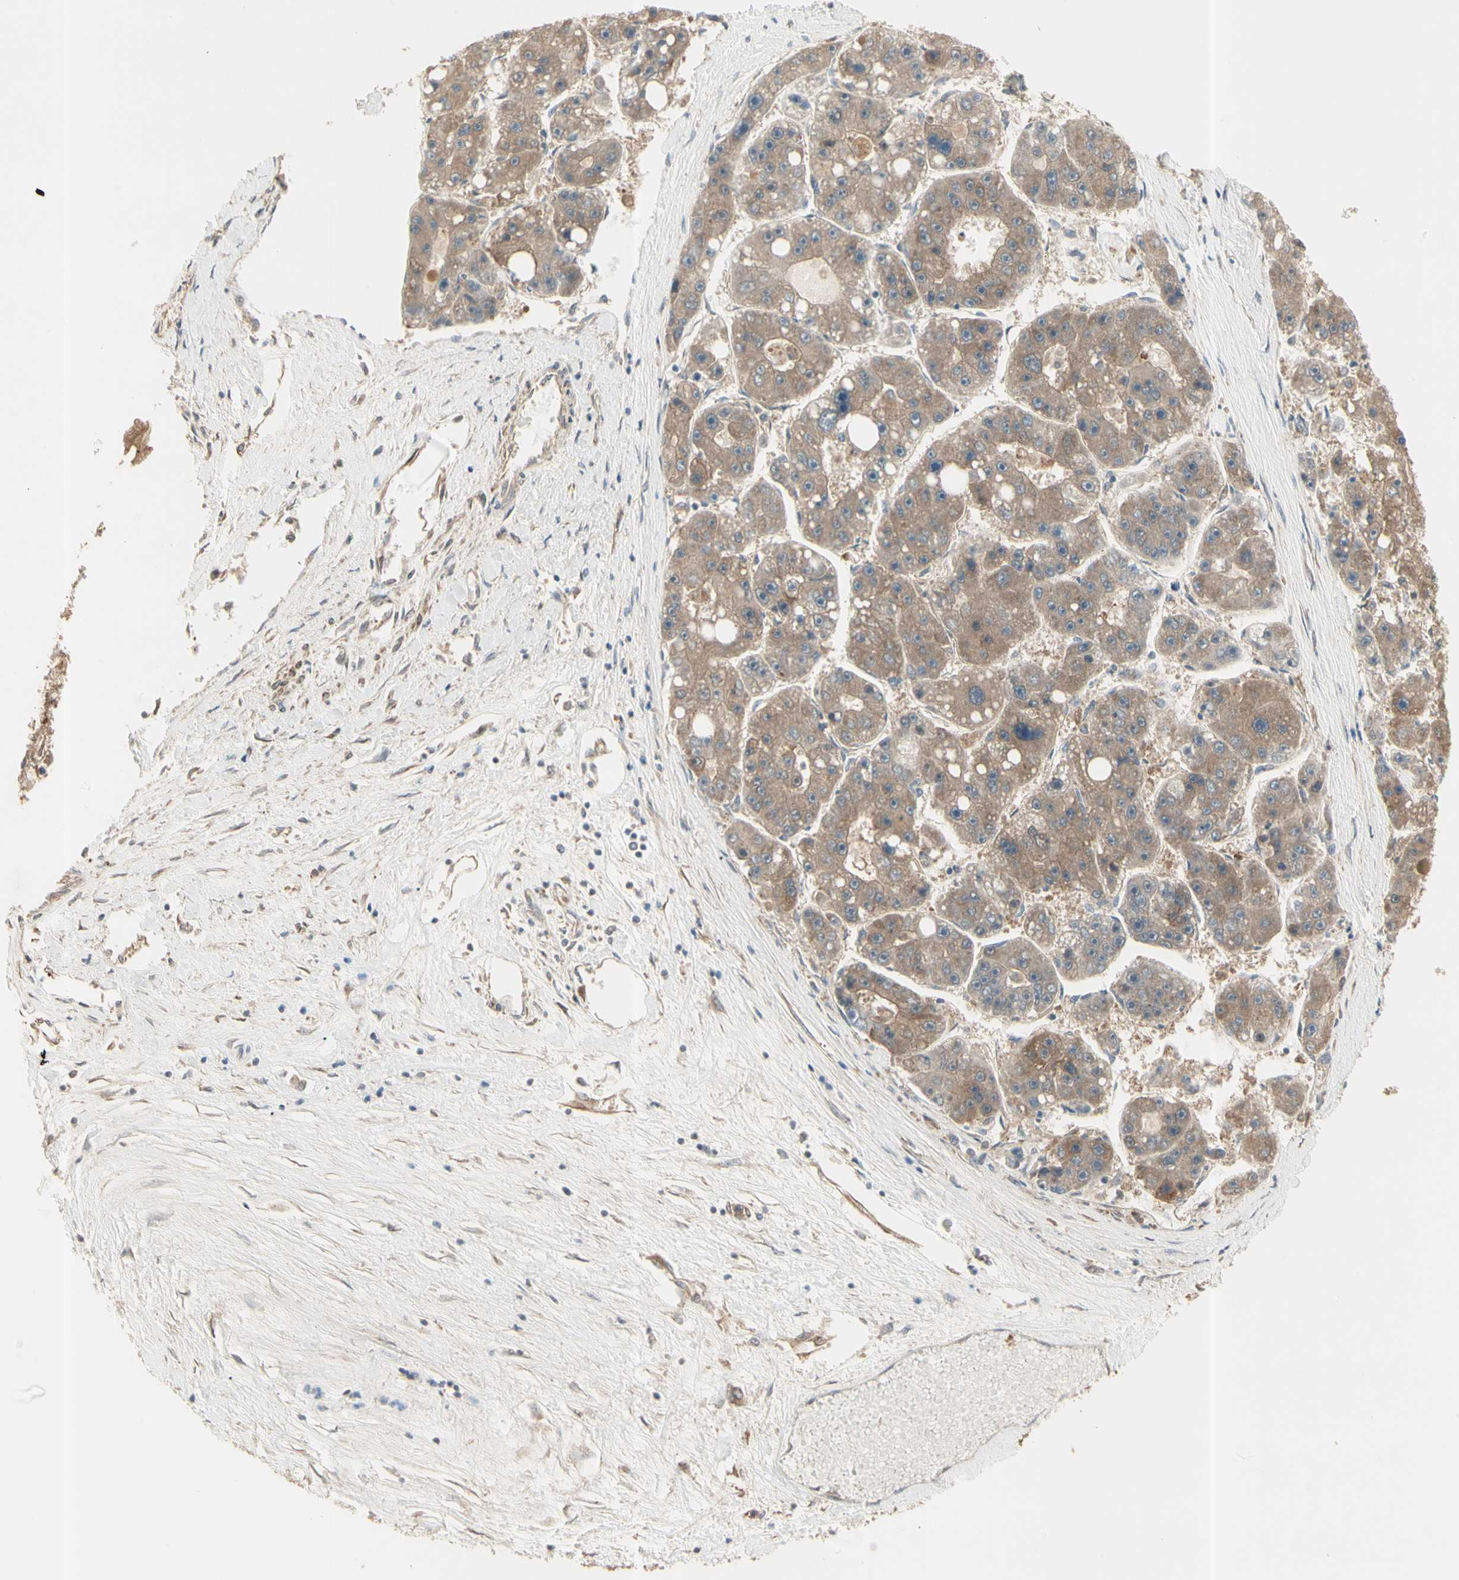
{"staining": {"intensity": "moderate", "quantity": ">75%", "location": "cytoplasmic/membranous"}, "tissue": "liver cancer", "cell_type": "Tumor cells", "image_type": "cancer", "snomed": [{"axis": "morphology", "description": "Carcinoma, Hepatocellular, NOS"}, {"axis": "topography", "description": "Liver"}], "caption": "Immunohistochemistry staining of liver cancer (hepatocellular carcinoma), which exhibits medium levels of moderate cytoplasmic/membranous positivity in about >75% of tumor cells indicating moderate cytoplasmic/membranous protein staining. The staining was performed using DAB (3,3'-diaminobenzidine) (brown) for protein detection and nuclei were counterstained in hematoxylin (blue).", "gene": "IRAG1", "patient": {"sex": "female", "age": 61}}